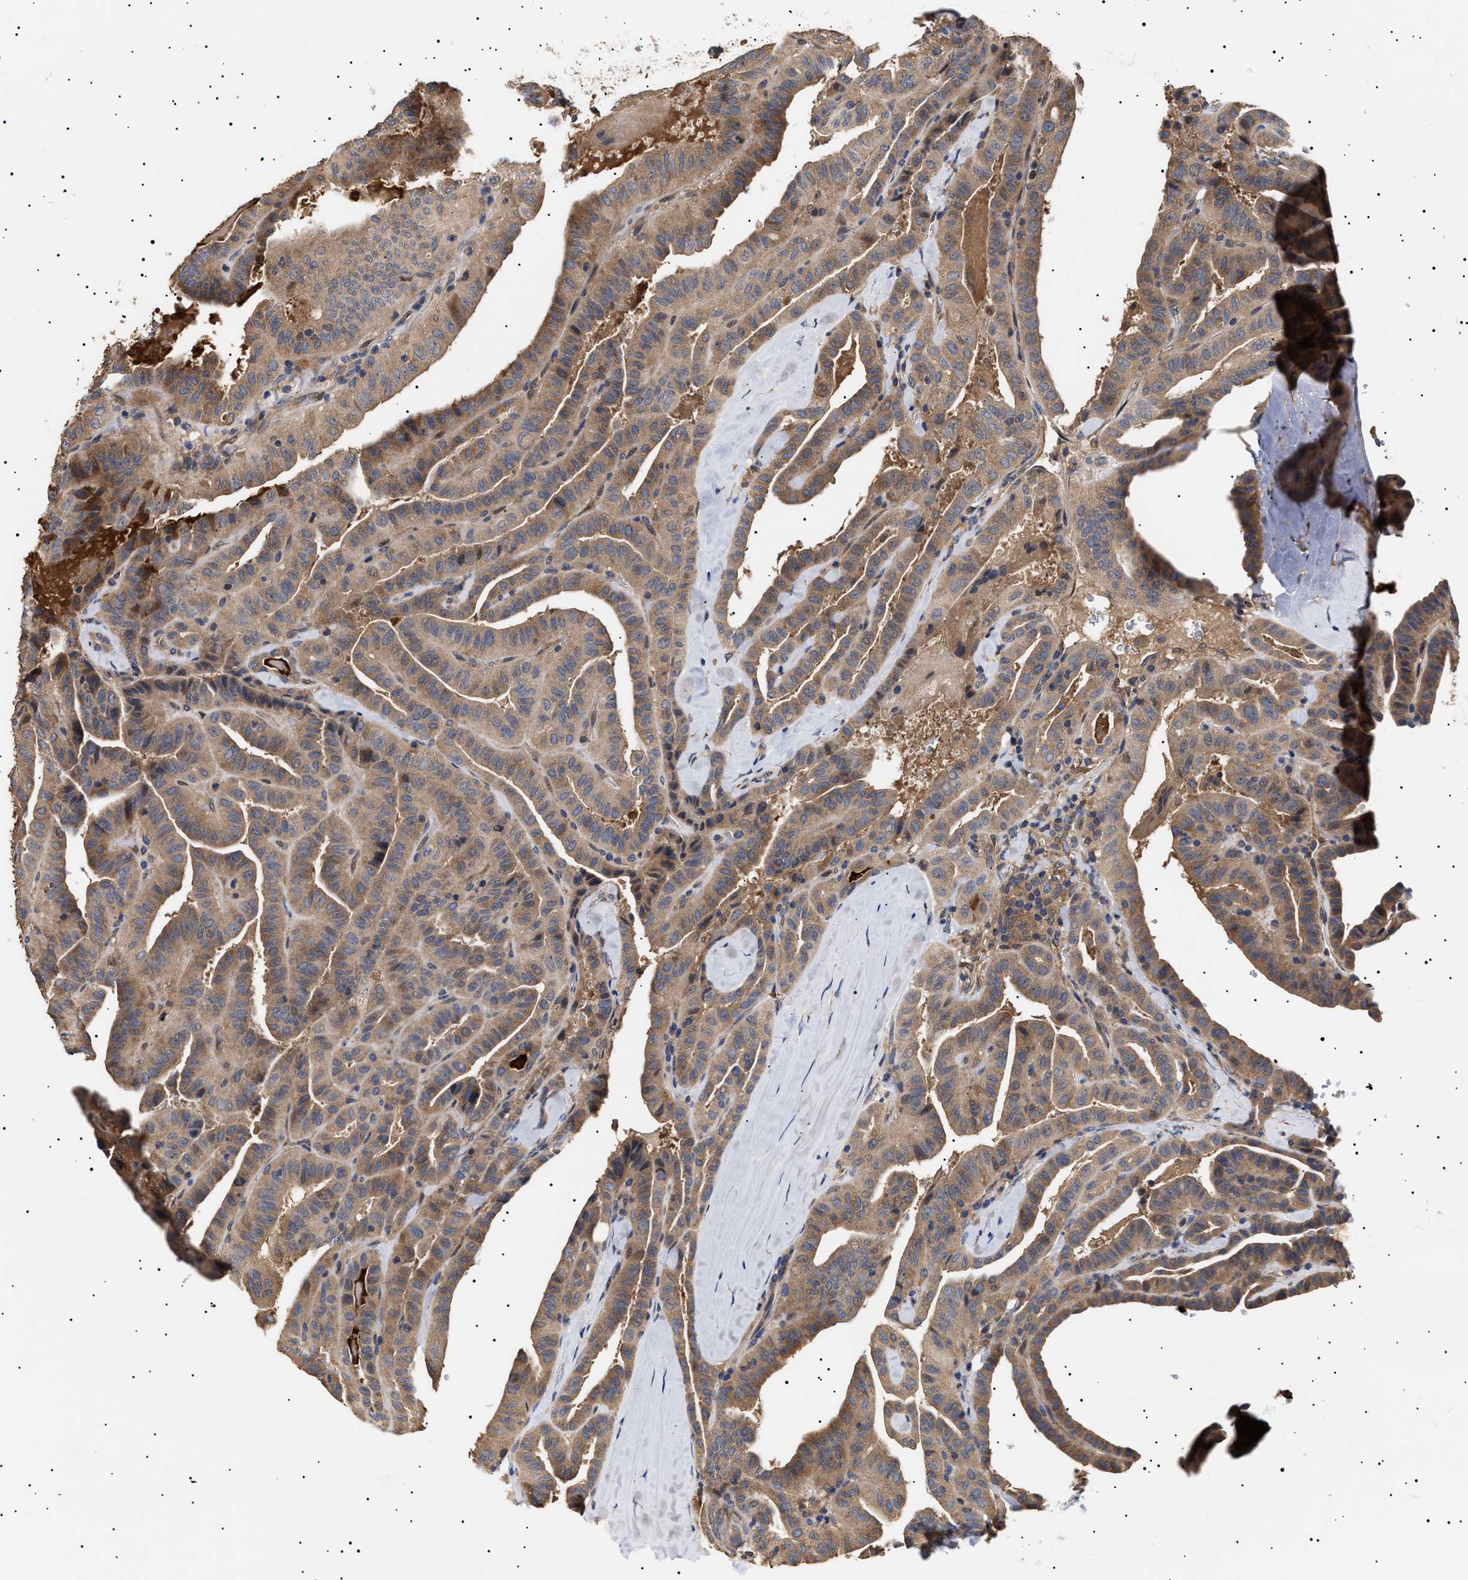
{"staining": {"intensity": "moderate", "quantity": ">75%", "location": "cytoplasmic/membranous"}, "tissue": "thyroid cancer", "cell_type": "Tumor cells", "image_type": "cancer", "snomed": [{"axis": "morphology", "description": "Papillary adenocarcinoma, NOS"}, {"axis": "topography", "description": "Thyroid gland"}], "caption": "IHC micrograph of neoplastic tissue: thyroid papillary adenocarcinoma stained using immunohistochemistry (IHC) reveals medium levels of moderate protein expression localized specifically in the cytoplasmic/membranous of tumor cells, appearing as a cytoplasmic/membranous brown color.", "gene": "KRBA1", "patient": {"sex": "male", "age": 77}}